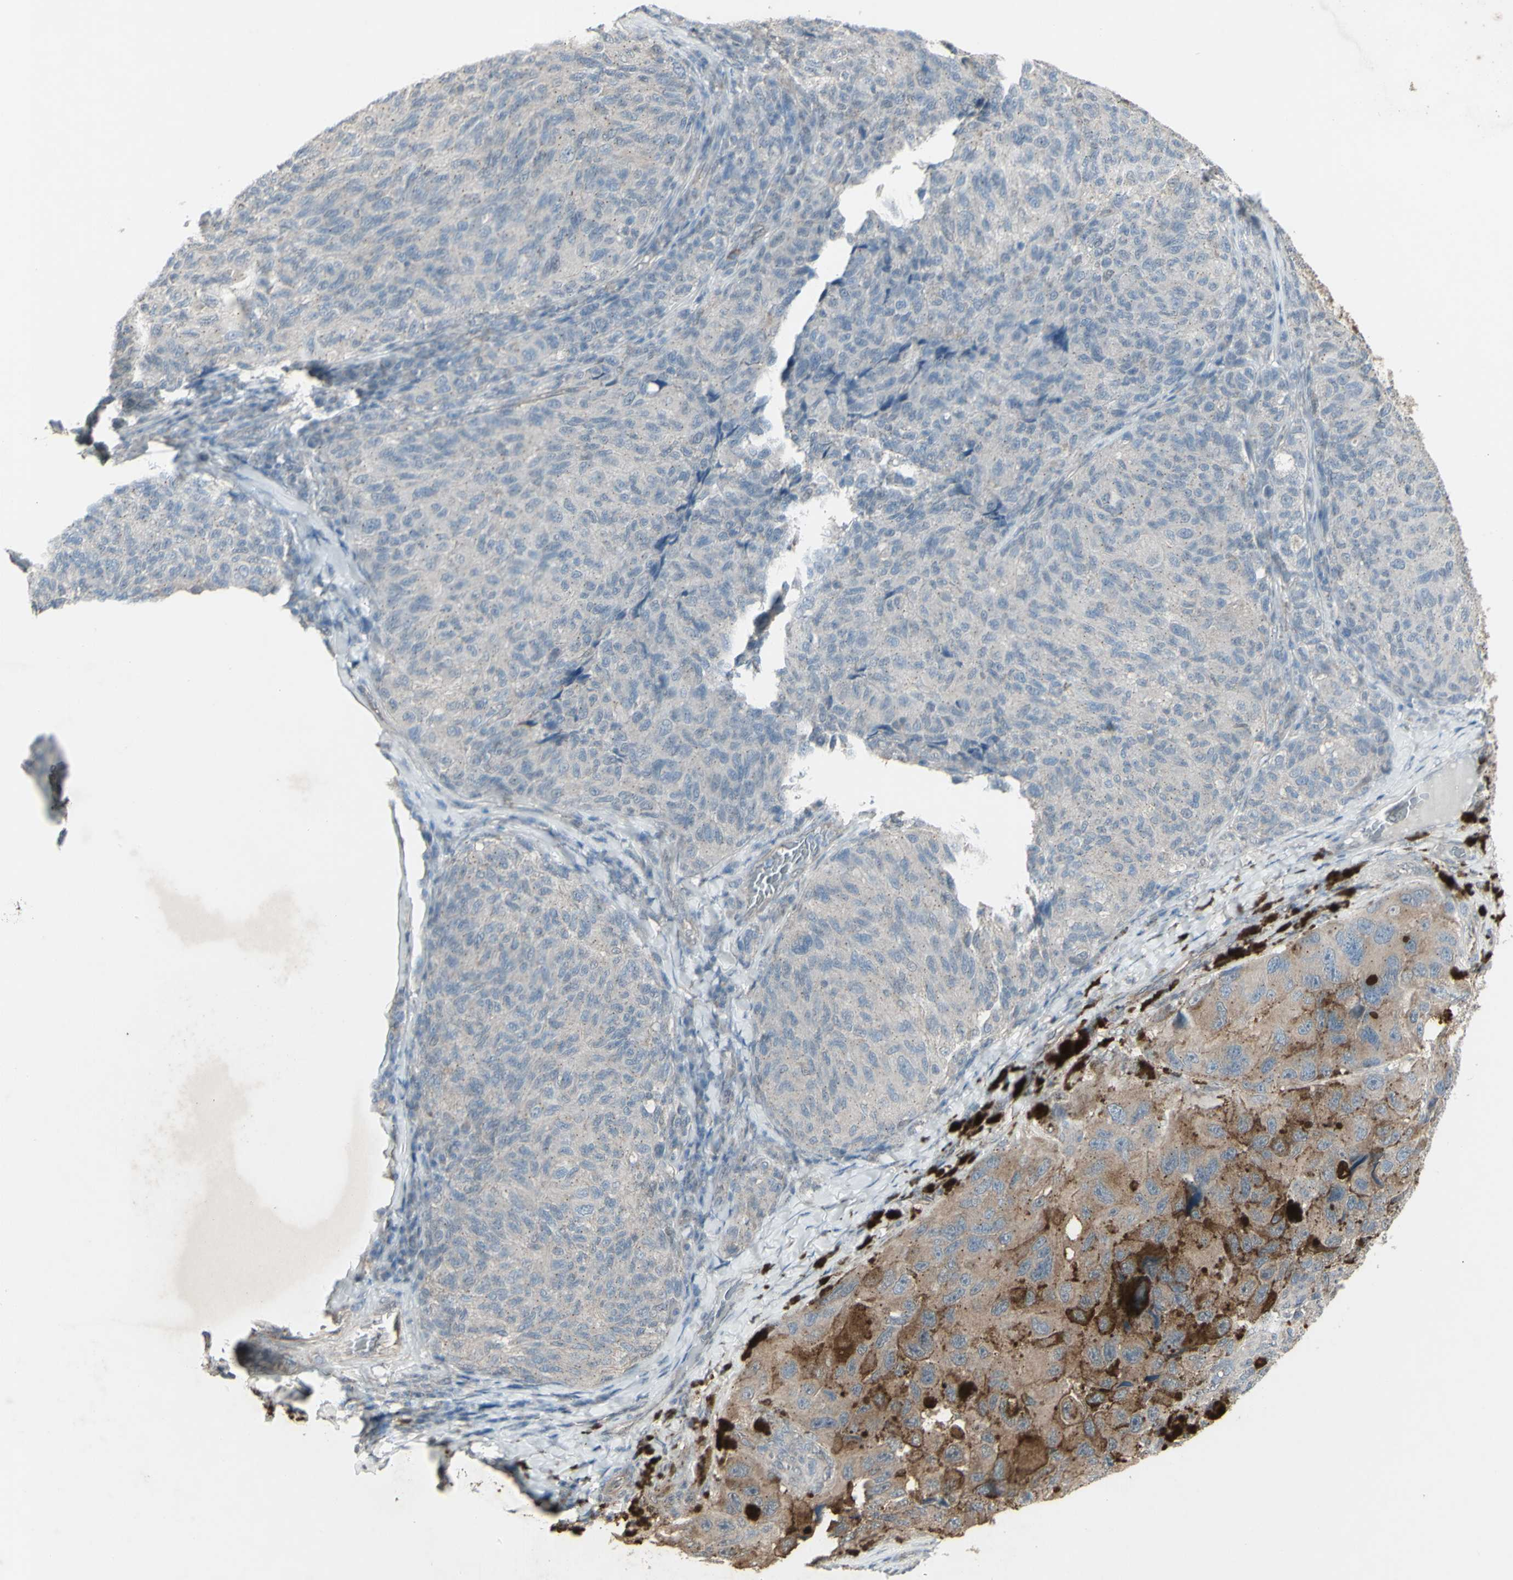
{"staining": {"intensity": "weak", "quantity": "25%-75%", "location": "cytoplasmic/membranous"}, "tissue": "melanoma", "cell_type": "Tumor cells", "image_type": "cancer", "snomed": [{"axis": "morphology", "description": "Malignant melanoma, NOS"}, {"axis": "topography", "description": "Skin"}], "caption": "A photomicrograph showing weak cytoplasmic/membranous expression in about 25%-75% of tumor cells in malignant melanoma, as visualized by brown immunohistochemical staining.", "gene": "FXYD3", "patient": {"sex": "female", "age": 73}}